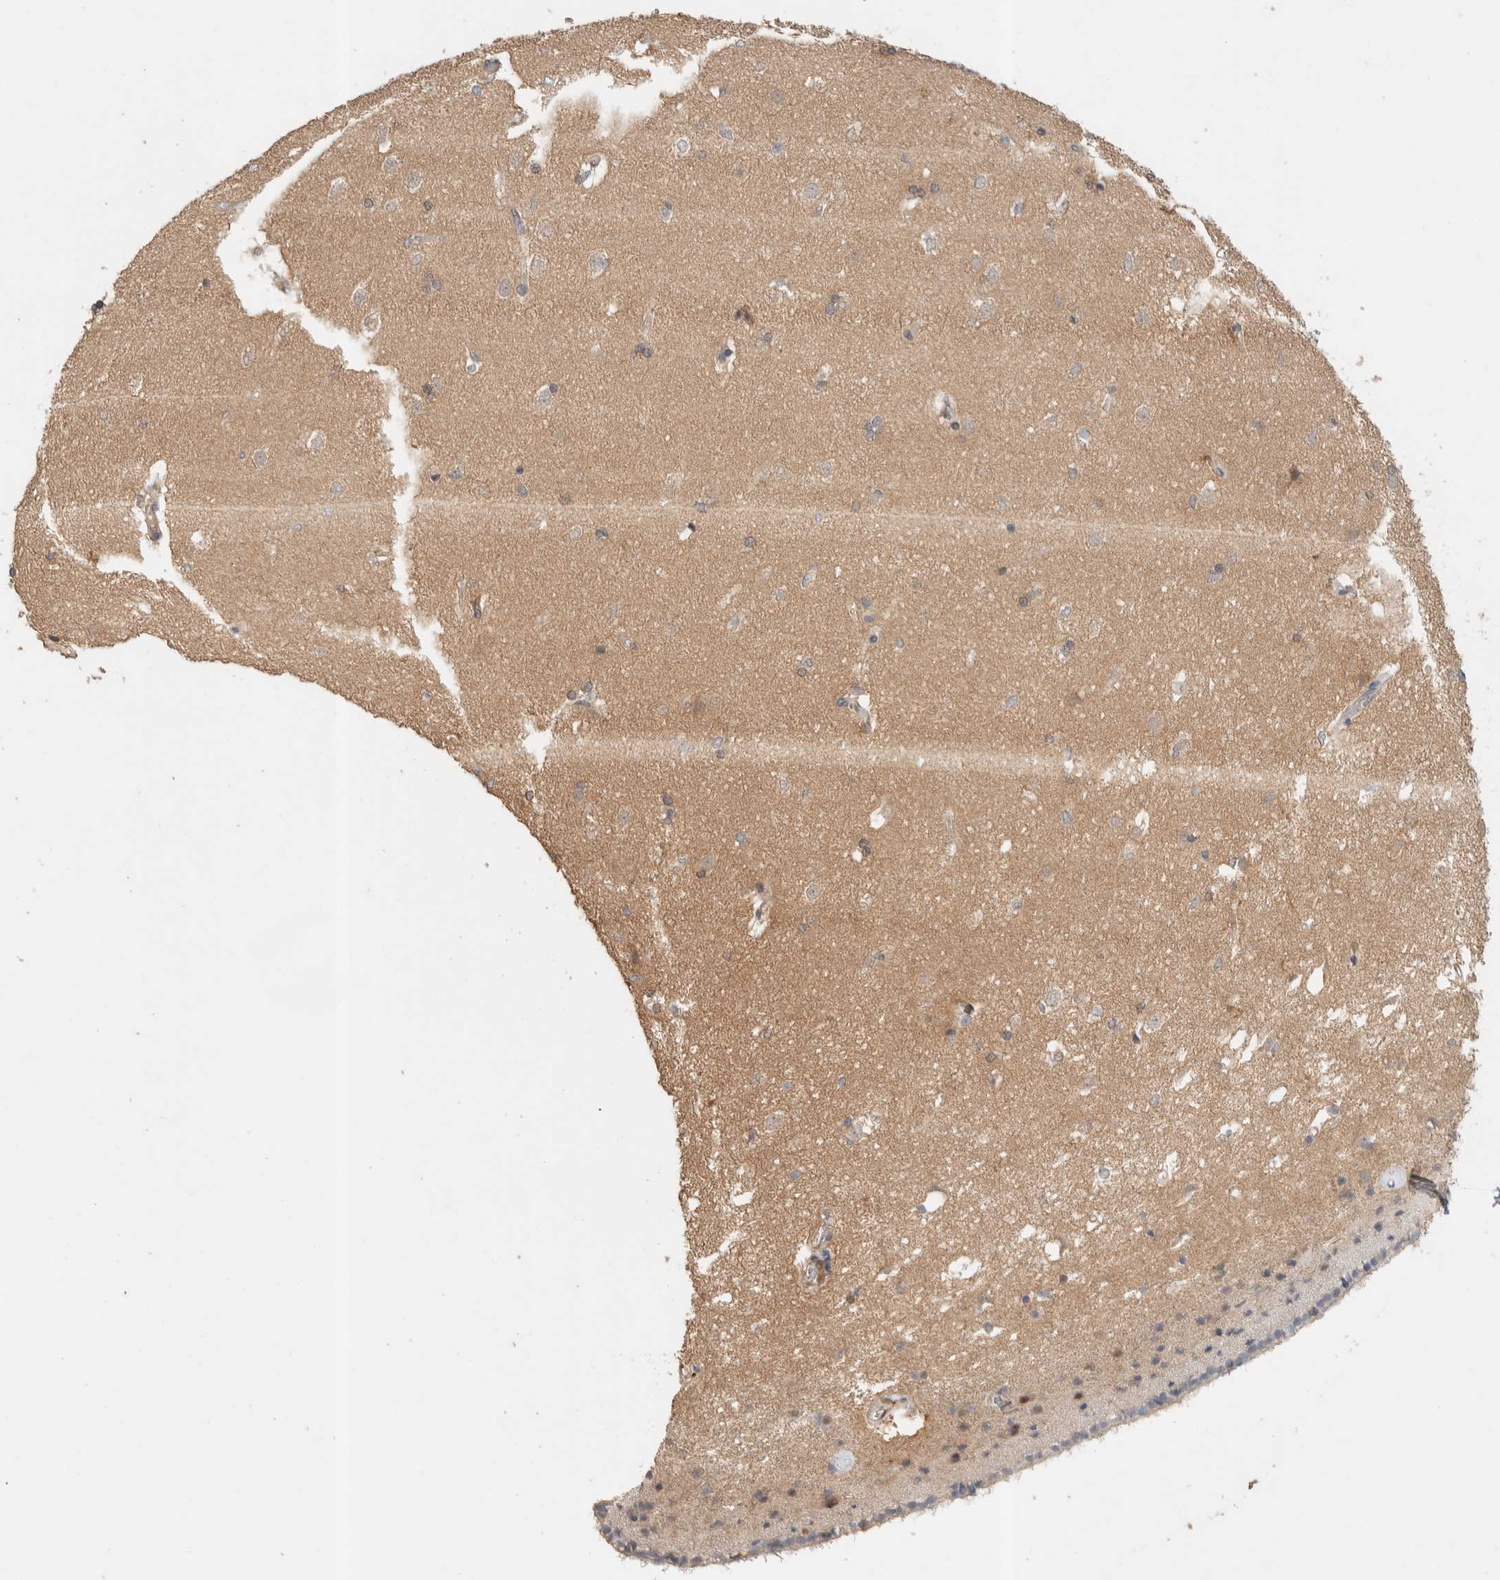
{"staining": {"intensity": "weak", "quantity": "<25%", "location": "cytoplasmic/membranous"}, "tissue": "caudate", "cell_type": "Glial cells", "image_type": "normal", "snomed": [{"axis": "morphology", "description": "Normal tissue, NOS"}, {"axis": "topography", "description": "Lateral ventricle wall"}], "caption": "Glial cells are negative for protein expression in benign human caudate. The staining is performed using DAB brown chromogen with nuclei counter-stained in using hematoxylin.", "gene": "ADSS2", "patient": {"sex": "female", "age": 19}}